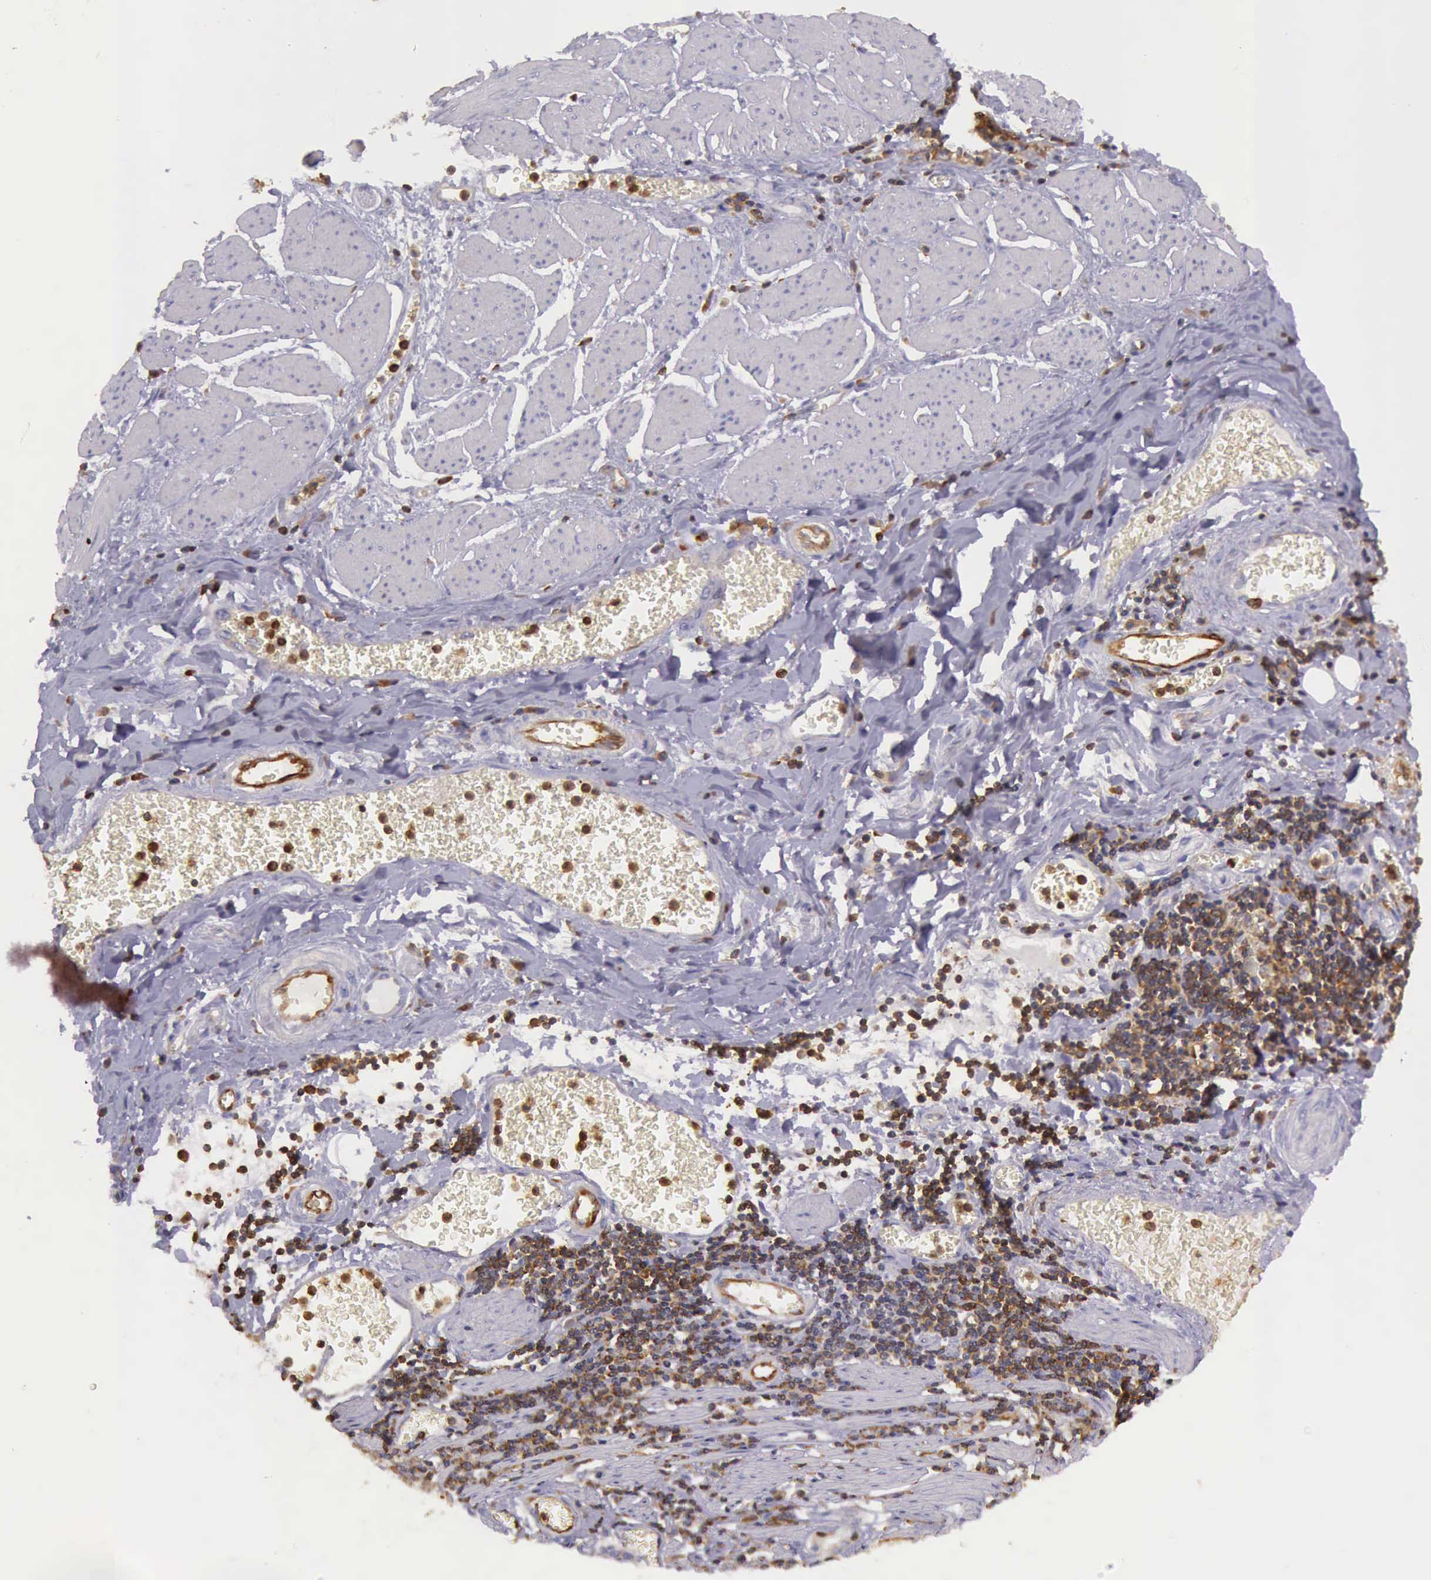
{"staining": {"intensity": "negative", "quantity": "none", "location": "none"}, "tissue": "stomach cancer", "cell_type": "Tumor cells", "image_type": "cancer", "snomed": [{"axis": "morphology", "description": "Adenocarcinoma, NOS"}, {"axis": "topography", "description": "Stomach"}], "caption": "Tumor cells show no significant positivity in stomach adenocarcinoma.", "gene": "ARHGAP4", "patient": {"sex": "male", "age": 72}}